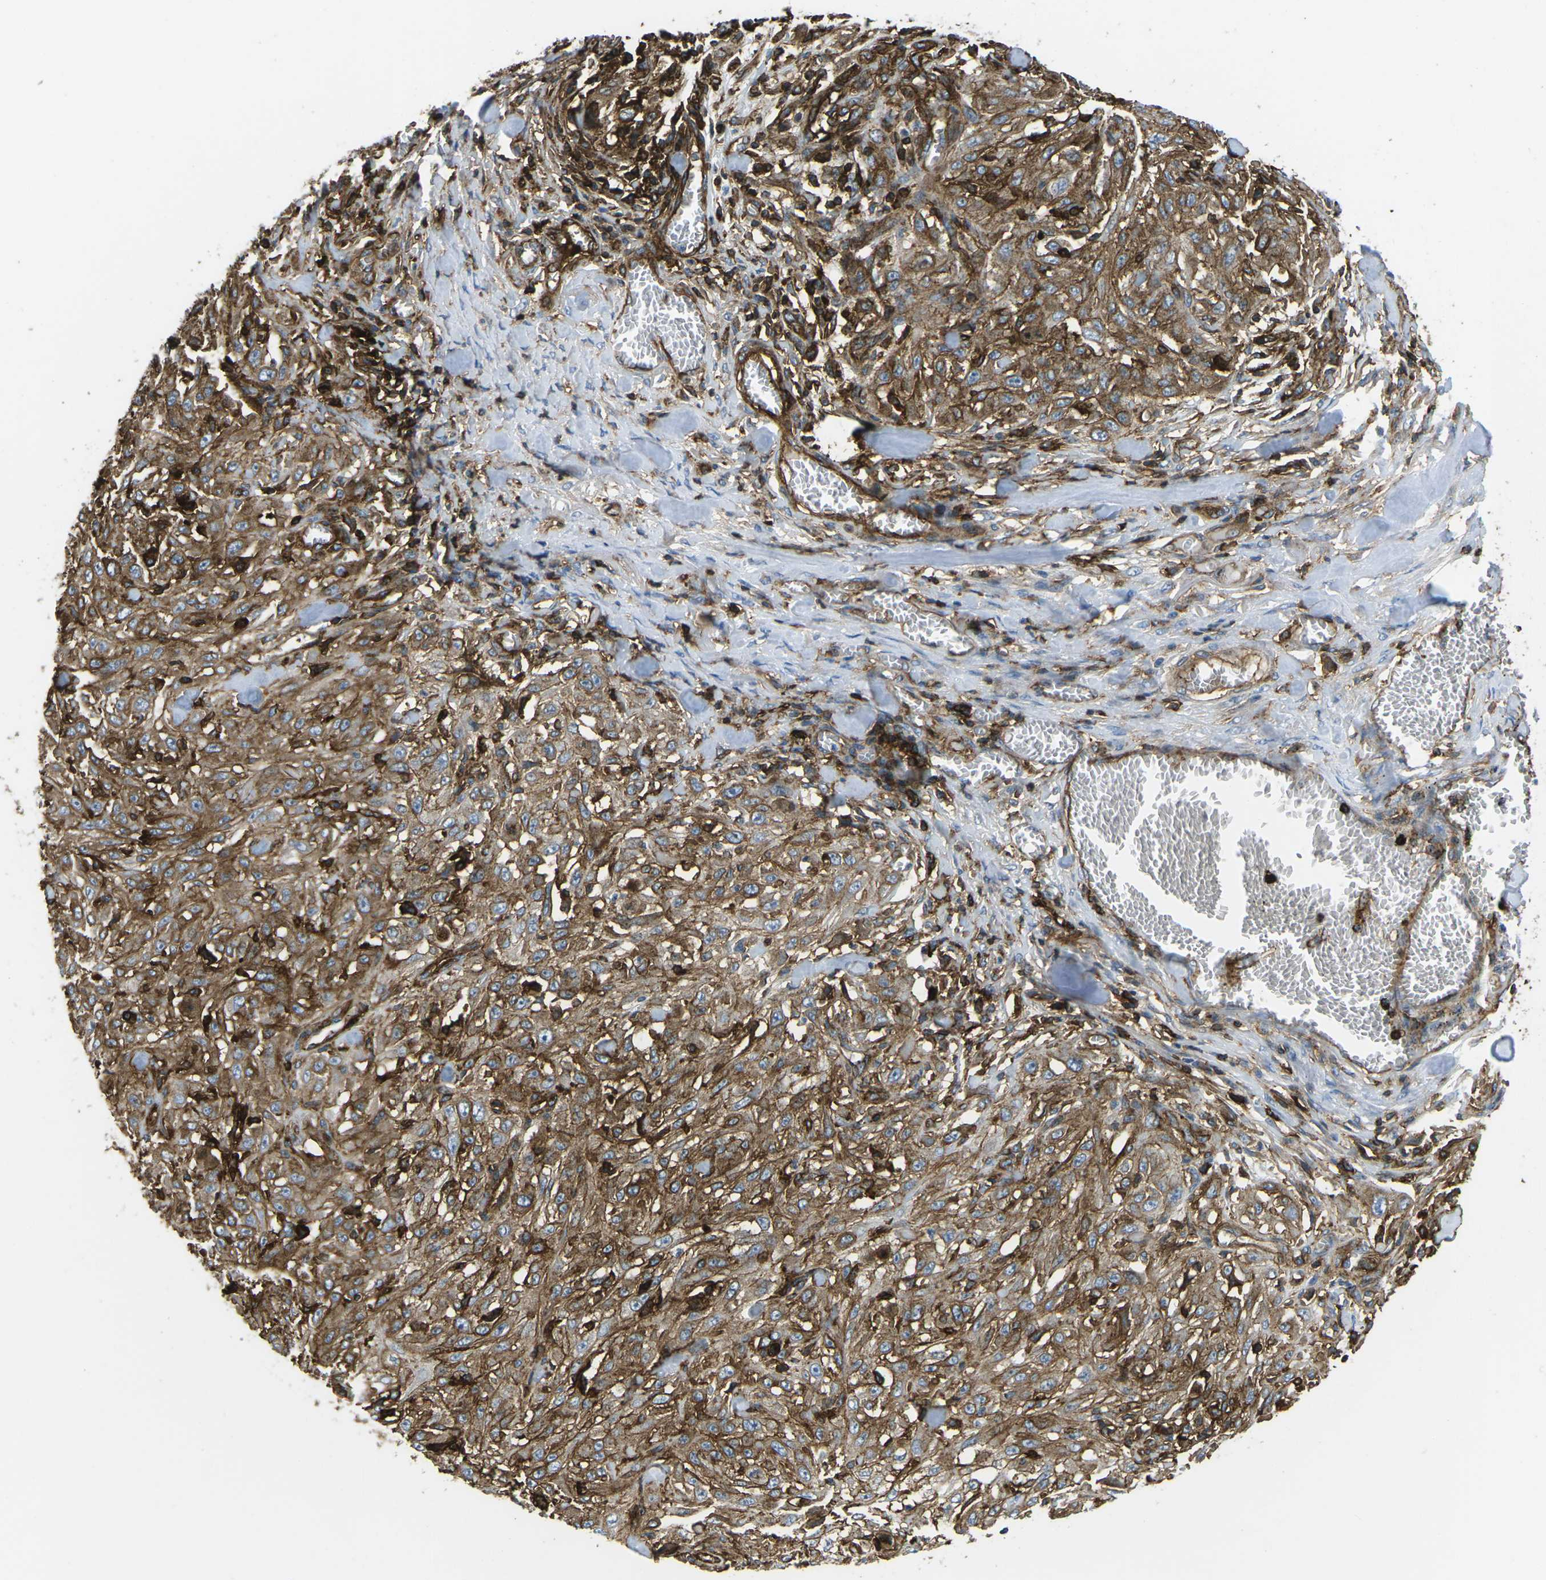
{"staining": {"intensity": "moderate", "quantity": ">75%", "location": "cytoplasmic/membranous"}, "tissue": "skin cancer", "cell_type": "Tumor cells", "image_type": "cancer", "snomed": [{"axis": "morphology", "description": "Squamous cell carcinoma, NOS"}, {"axis": "morphology", "description": "Squamous cell carcinoma, metastatic, NOS"}, {"axis": "topography", "description": "Skin"}, {"axis": "topography", "description": "Lymph node"}], "caption": "Brown immunohistochemical staining in skin cancer (metastatic squamous cell carcinoma) exhibits moderate cytoplasmic/membranous staining in approximately >75% of tumor cells. (Stains: DAB in brown, nuclei in blue, Microscopy: brightfield microscopy at high magnification).", "gene": "HLA-B", "patient": {"sex": "male", "age": 75}}